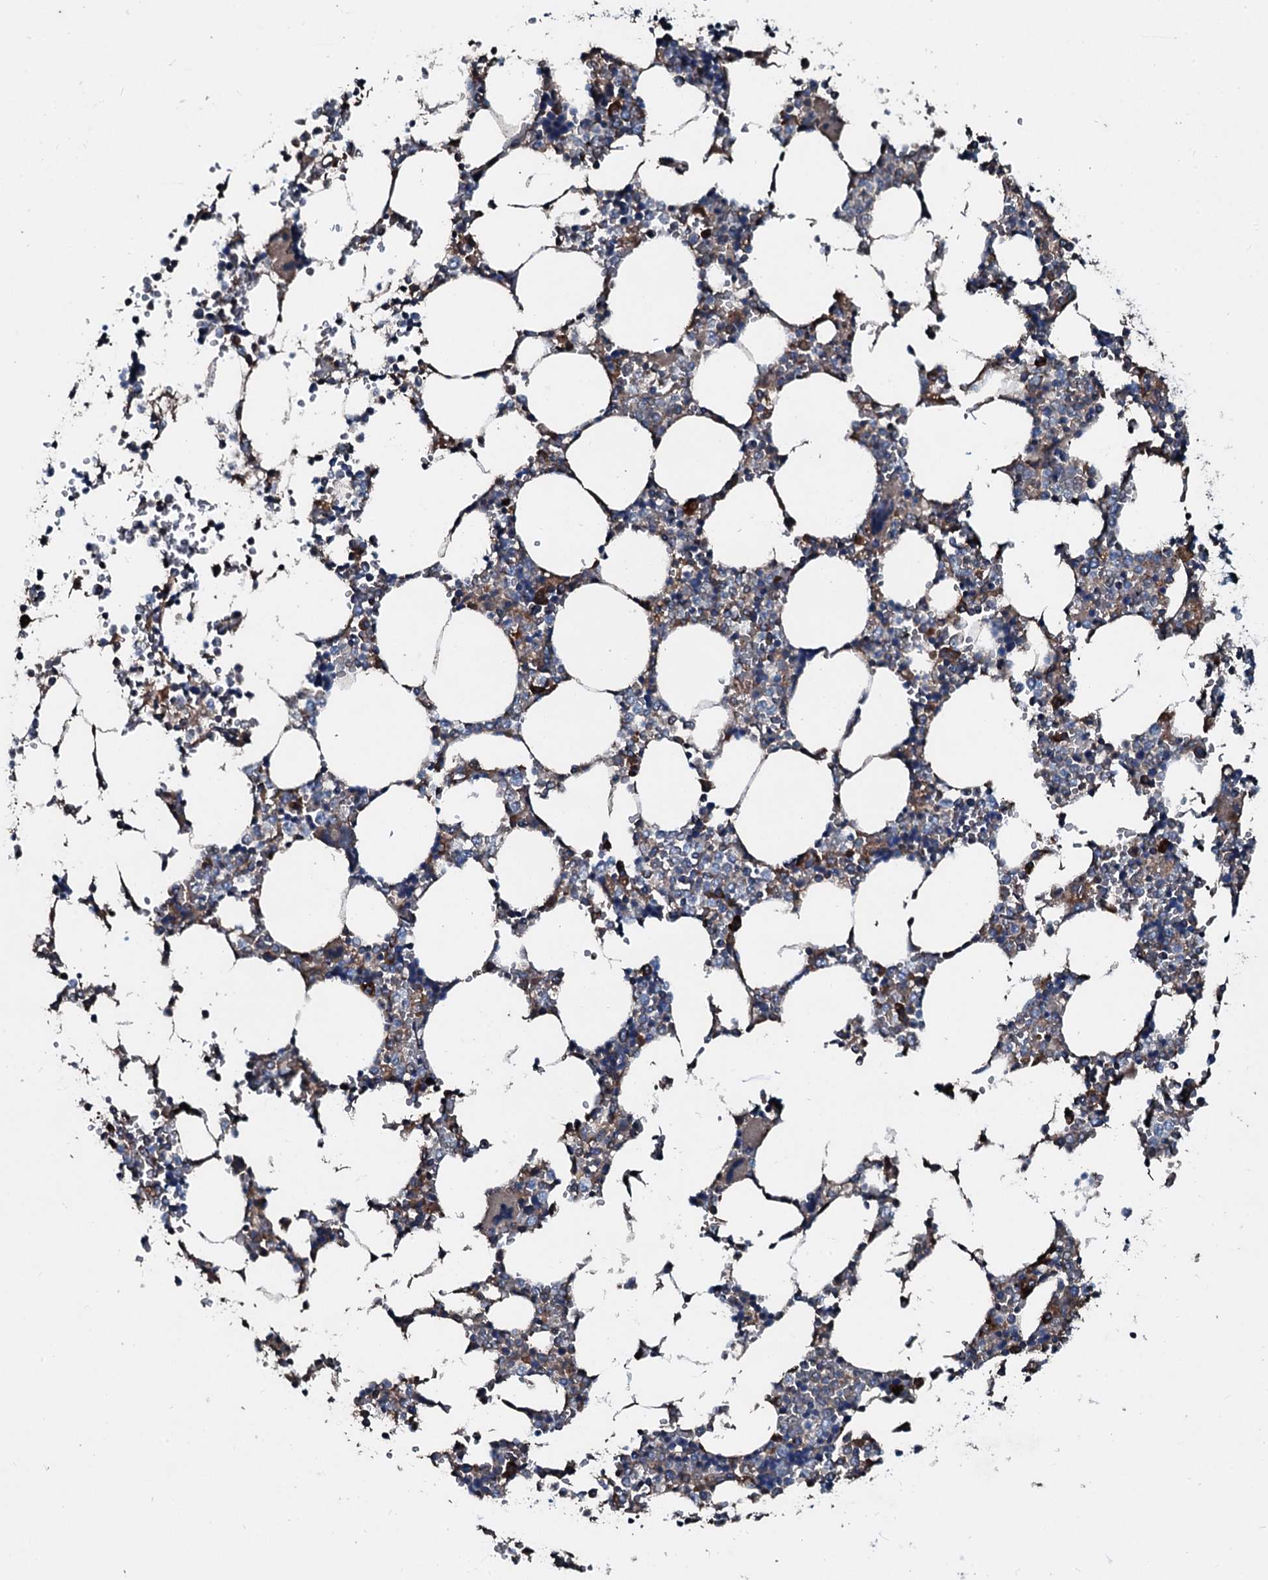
{"staining": {"intensity": "moderate", "quantity": "<25%", "location": "cytoplasmic/membranous"}, "tissue": "bone marrow", "cell_type": "Hematopoietic cells", "image_type": "normal", "snomed": [{"axis": "morphology", "description": "Normal tissue, NOS"}, {"axis": "topography", "description": "Bone marrow"}], "caption": "Bone marrow stained for a protein (brown) demonstrates moderate cytoplasmic/membranous positive staining in approximately <25% of hematopoietic cells.", "gene": "ACSS3", "patient": {"sex": "male", "age": 64}}